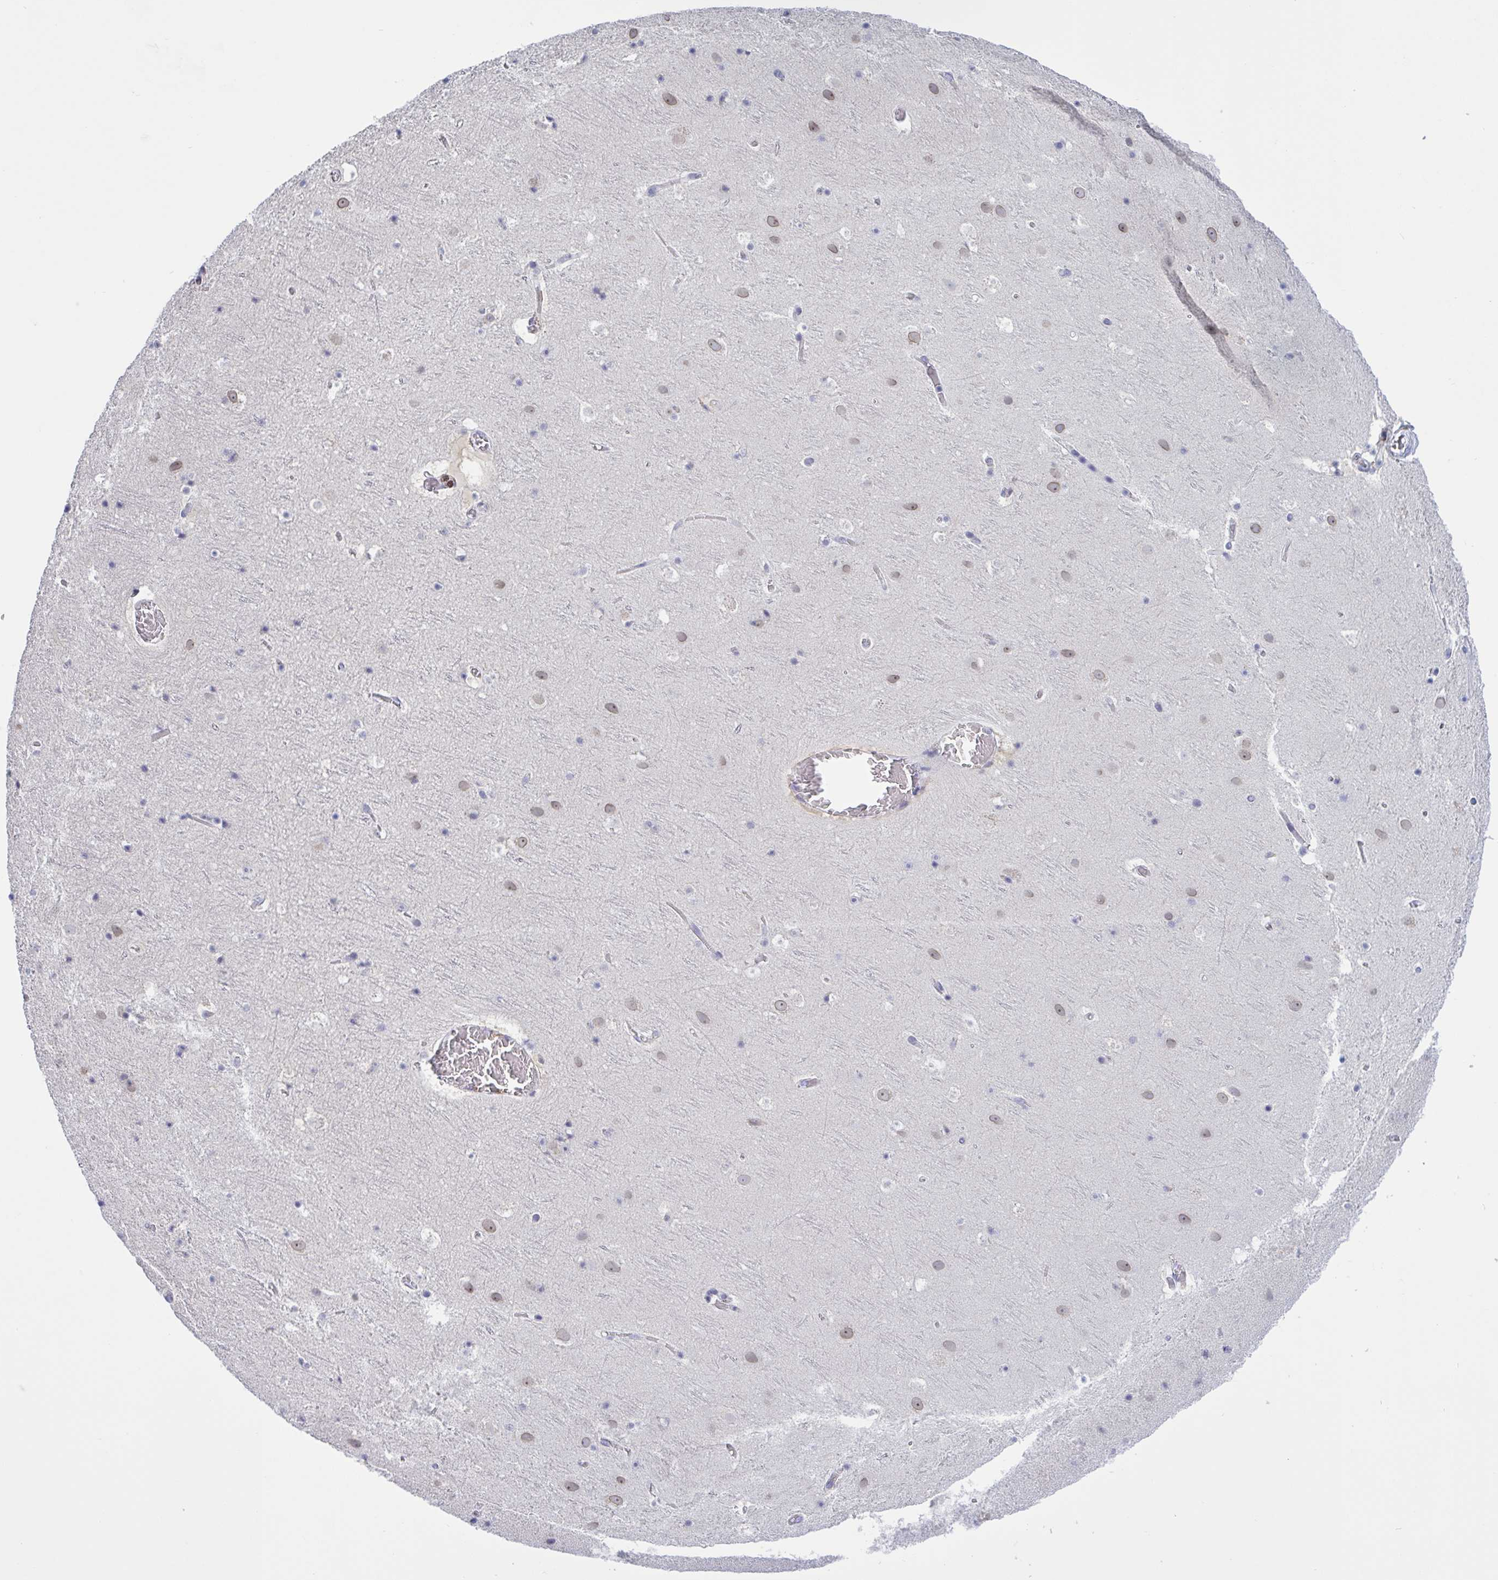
{"staining": {"intensity": "negative", "quantity": "none", "location": "none"}, "tissue": "cerebral cortex", "cell_type": "Endothelial cells", "image_type": "normal", "snomed": [{"axis": "morphology", "description": "Normal tissue, NOS"}, {"axis": "topography", "description": "Cerebral cortex"}], "caption": "Human cerebral cortex stained for a protein using immunohistochemistry (IHC) demonstrates no staining in endothelial cells.", "gene": "SERPINB13", "patient": {"sex": "female", "age": 42}}